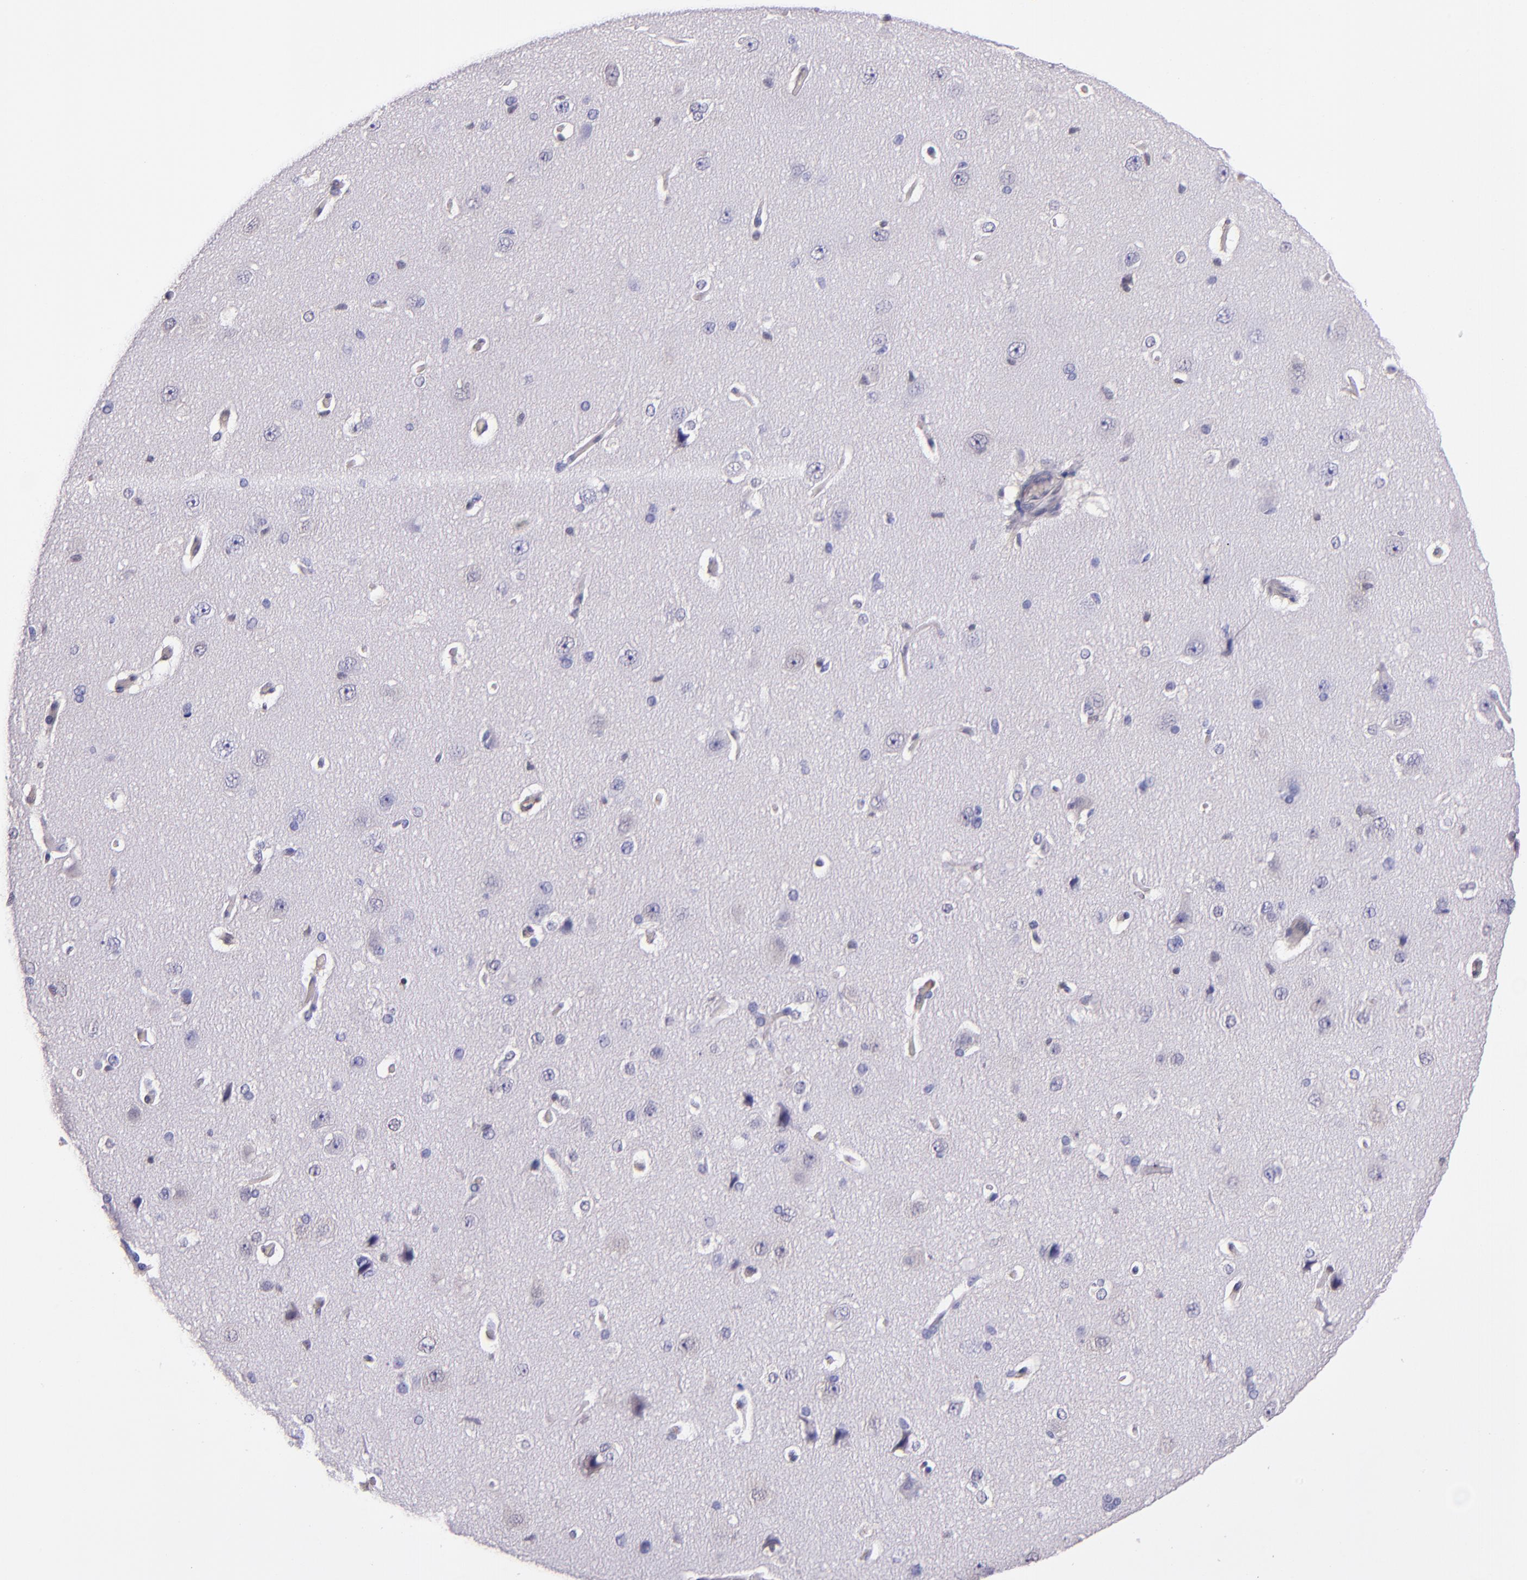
{"staining": {"intensity": "moderate", "quantity": "25%-75%", "location": "cytoplasmic/membranous,nuclear"}, "tissue": "cerebral cortex", "cell_type": "Endothelial cells", "image_type": "normal", "snomed": [{"axis": "morphology", "description": "Normal tissue, NOS"}, {"axis": "topography", "description": "Cerebral cortex"}], "caption": "This is an image of IHC staining of unremarkable cerebral cortex, which shows moderate staining in the cytoplasmic/membranous,nuclear of endothelial cells.", "gene": "STAT6", "patient": {"sex": "female", "age": 45}}